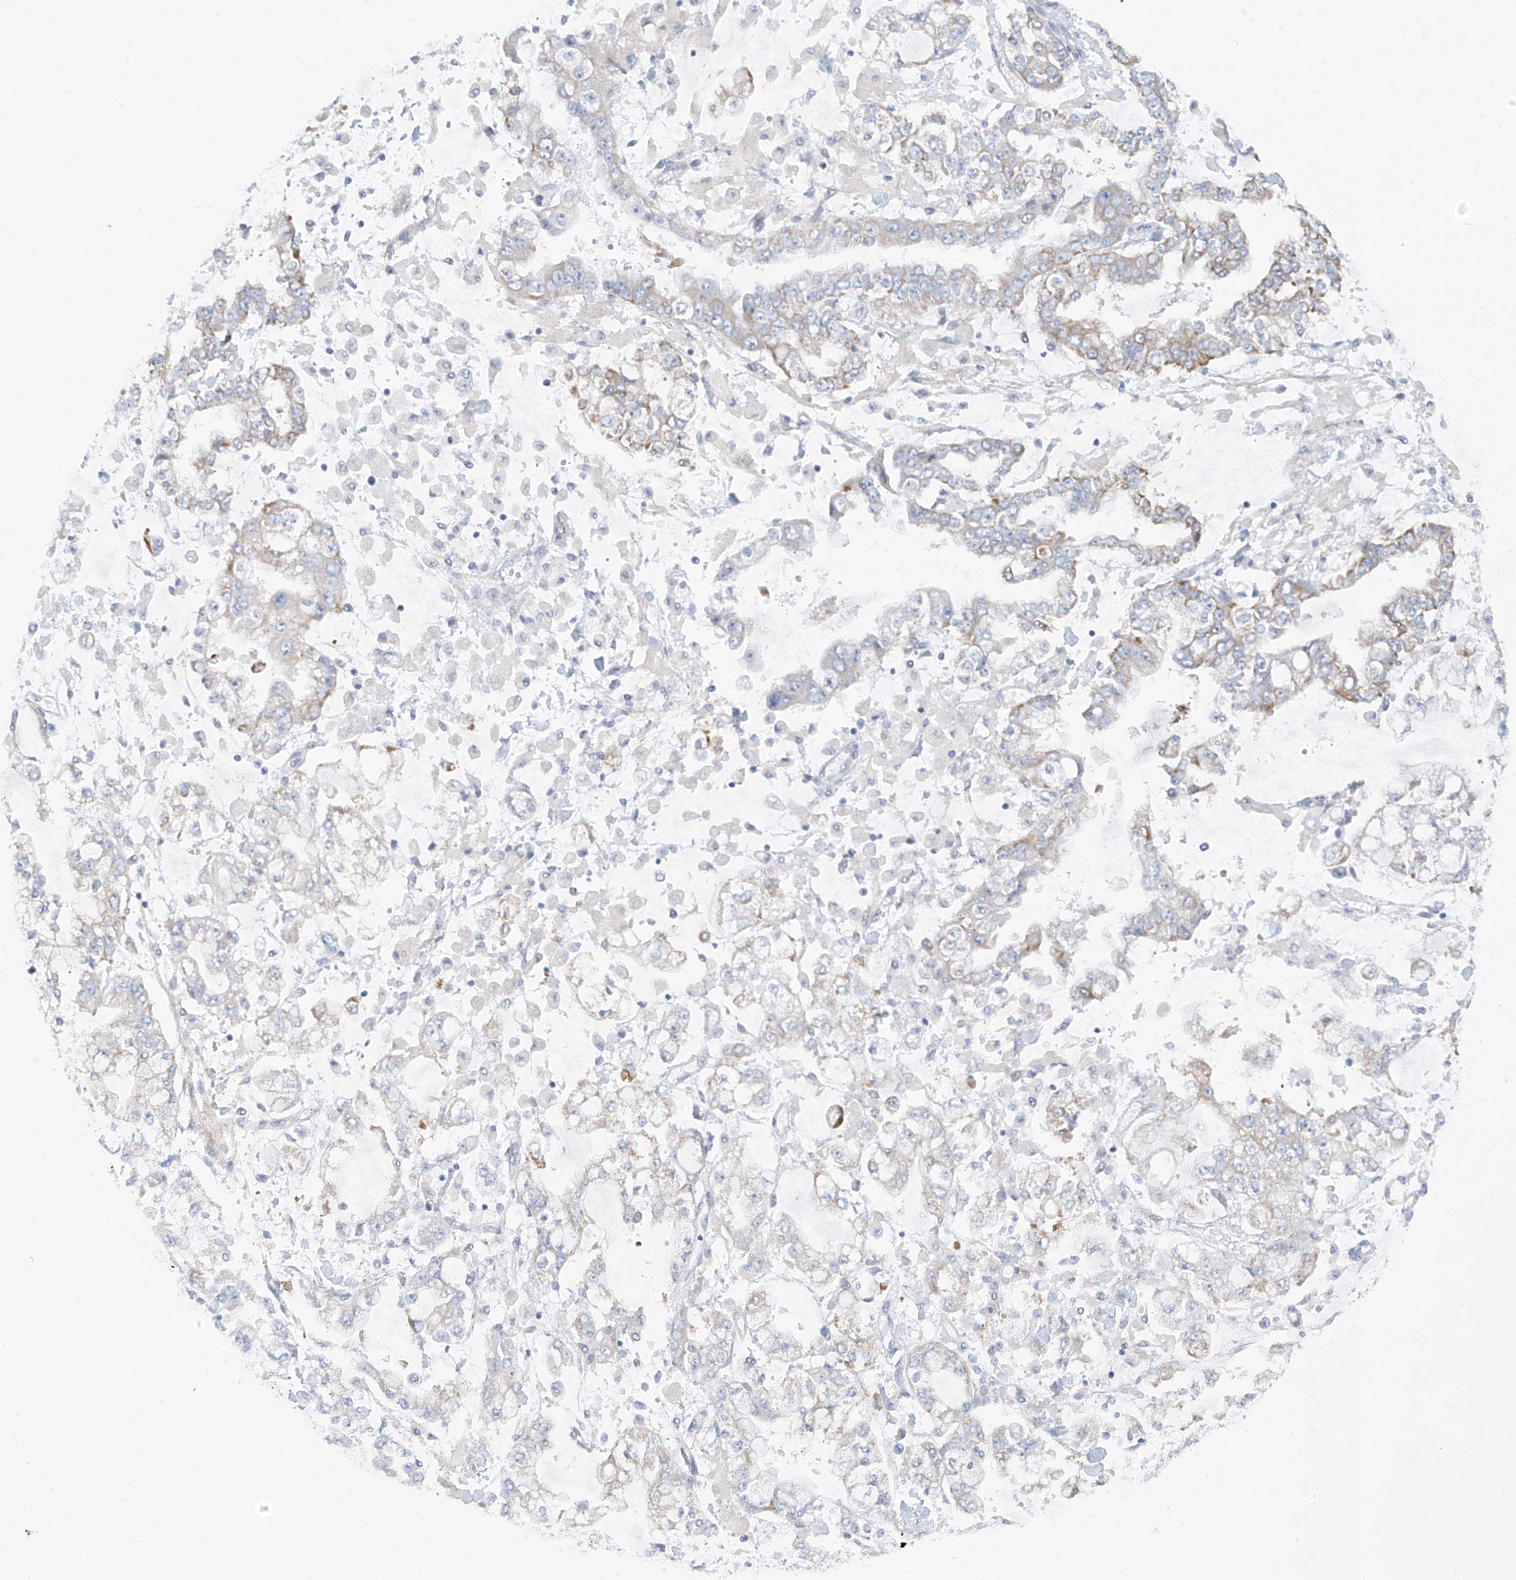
{"staining": {"intensity": "moderate", "quantity": "<25%", "location": "cytoplasmic/membranous"}, "tissue": "stomach cancer", "cell_type": "Tumor cells", "image_type": "cancer", "snomed": [{"axis": "morphology", "description": "Normal tissue, NOS"}, {"axis": "morphology", "description": "Adenocarcinoma, NOS"}, {"axis": "topography", "description": "Stomach, upper"}, {"axis": "topography", "description": "Stomach"}], "caption": "Protein expression analysis of human stomach cancer (adenocarcinoma) reveals moderate cytoplasmic/membranous expression in approximately <25% of tumor cells.", "gene": "TRMT2B", "patient": {"sex": "male", "age": 76}}